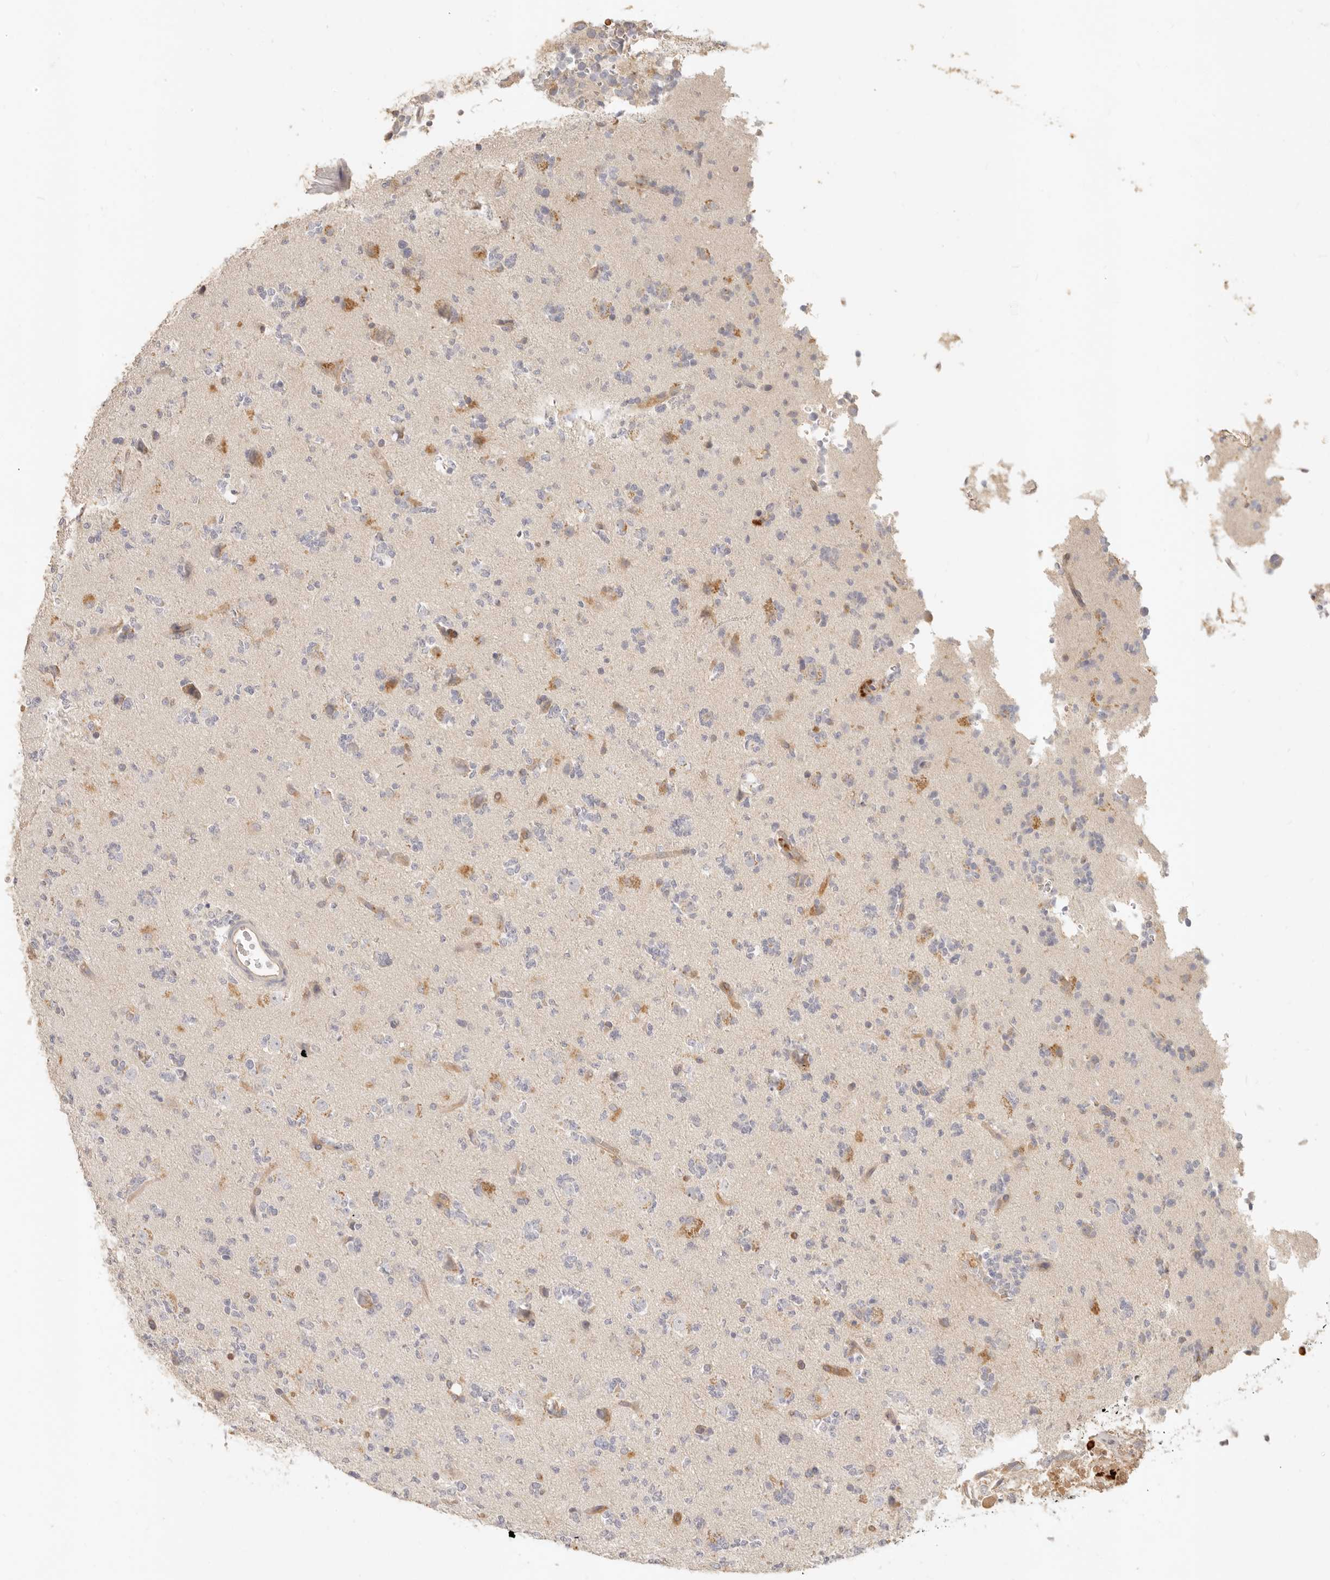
{"staining": {"intensity": "negative", "quantity": "none", "location": "none"}, "tissue": "glioma", "cell_type": "Tumor cells", "image_type": "cancer", "snomed": [{"axis": "morphology", "description": "Glioma, malignant, High grade"}, {"axis": "topography", "description": "Brain"}], "caption": "The IHC histopathology image has no significant positivity in tumor cells of glioma tissue. The staining is performed using DAB (3,3'-diaminobenzidine) brown chromogen with nuclei counter-stained in using hematoxylin.", "gene": "NECAP2", "patient": {"sex": "female", "age": 62}}